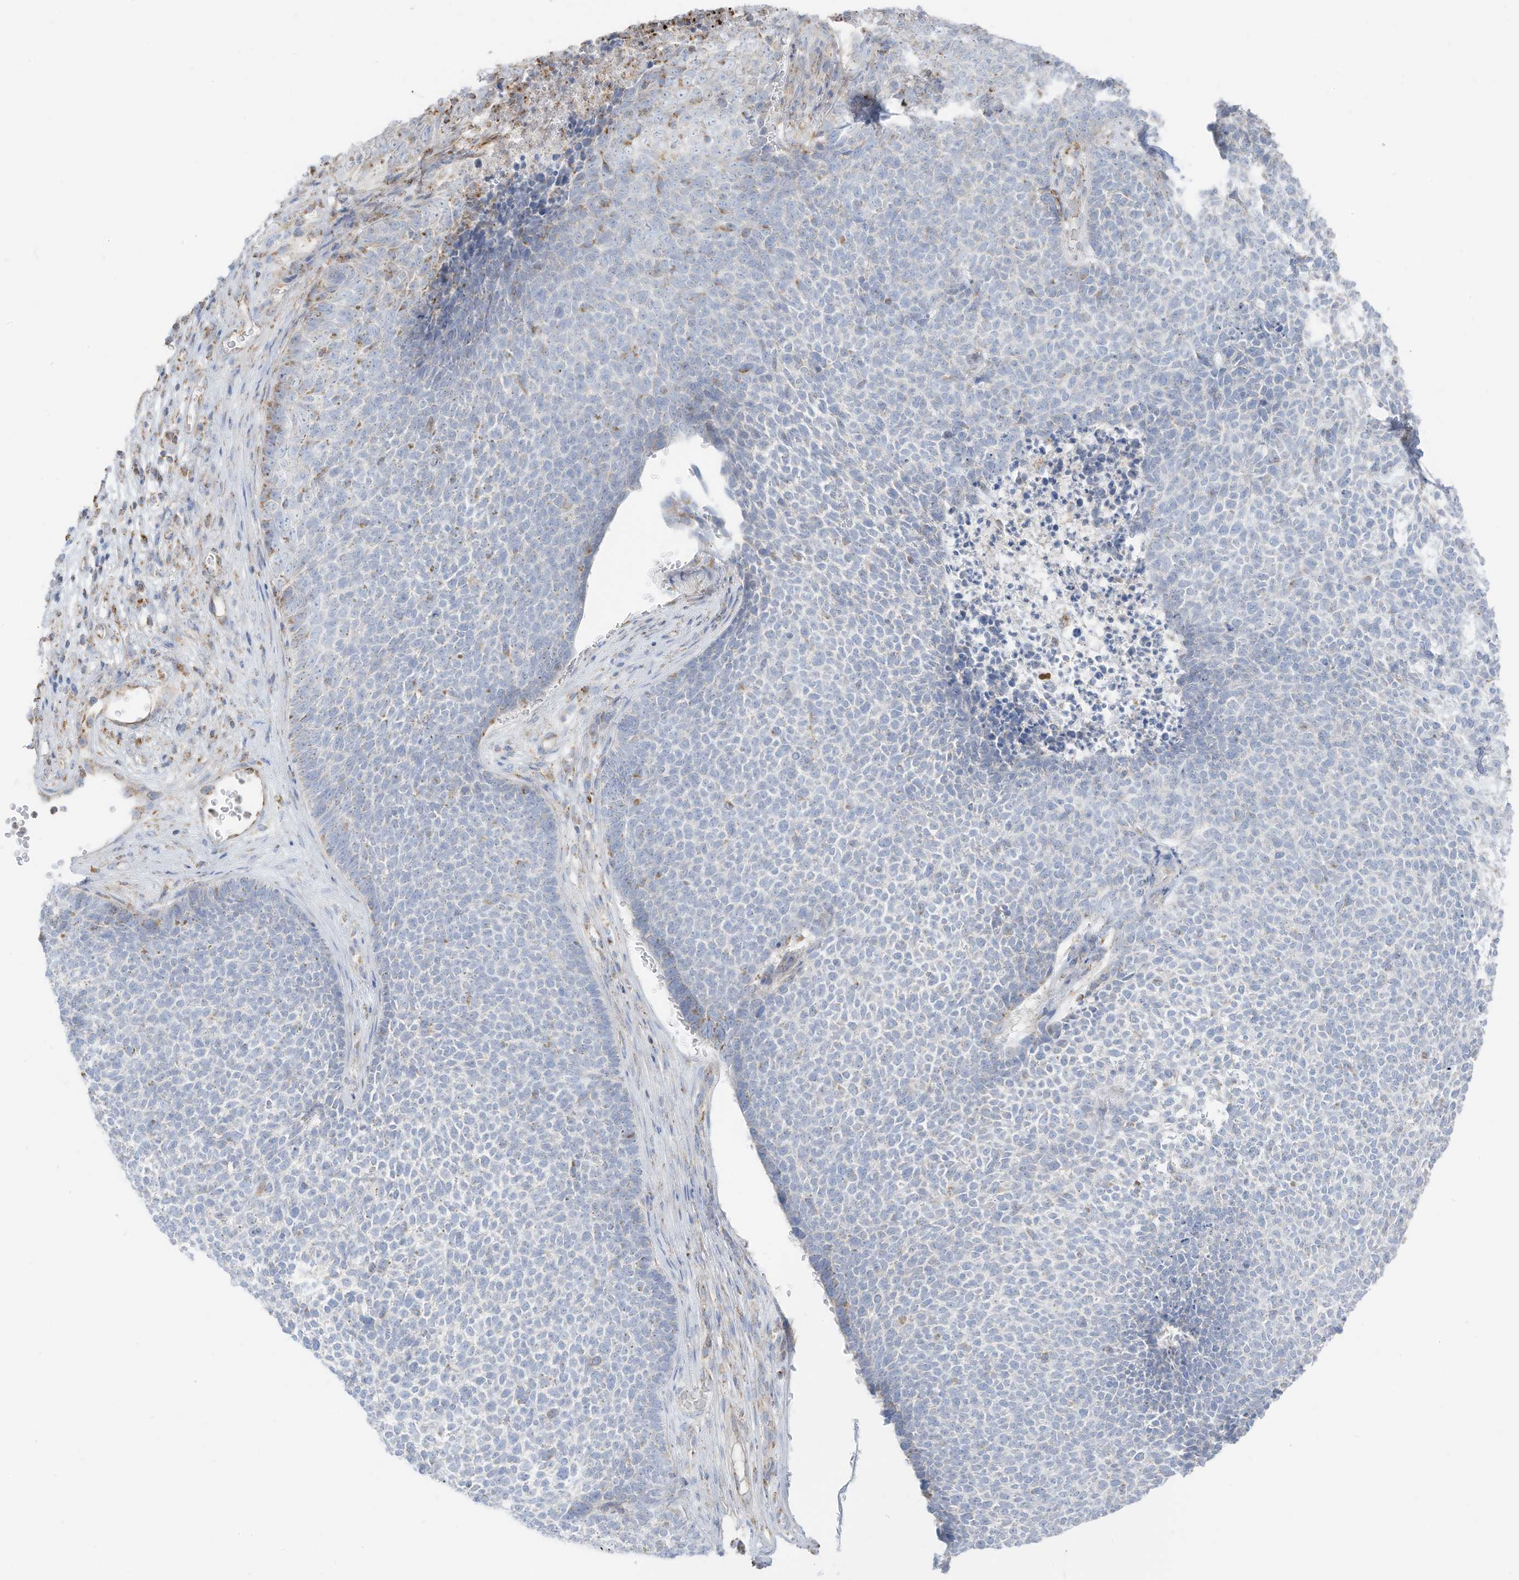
{"staining": {"intensity": "weak", "quantity": "<25%", "location": "cytoplasmic/membranous"}, "tissue": "skin cancer", "cell_type": "Tumor cells", "image_type": "cancer", "snomed": [{"axis": "morphology", "description": "Basal cell carcinoma"}, {"axis": "topography", "description": "Skin"}], "caption": "Skin cancer stained for a protein using immunohistochemistry (IHC) displays no expression tumor cells.", "gene": "ETHE1", "patient": {"sex": "female", "age": 84}}